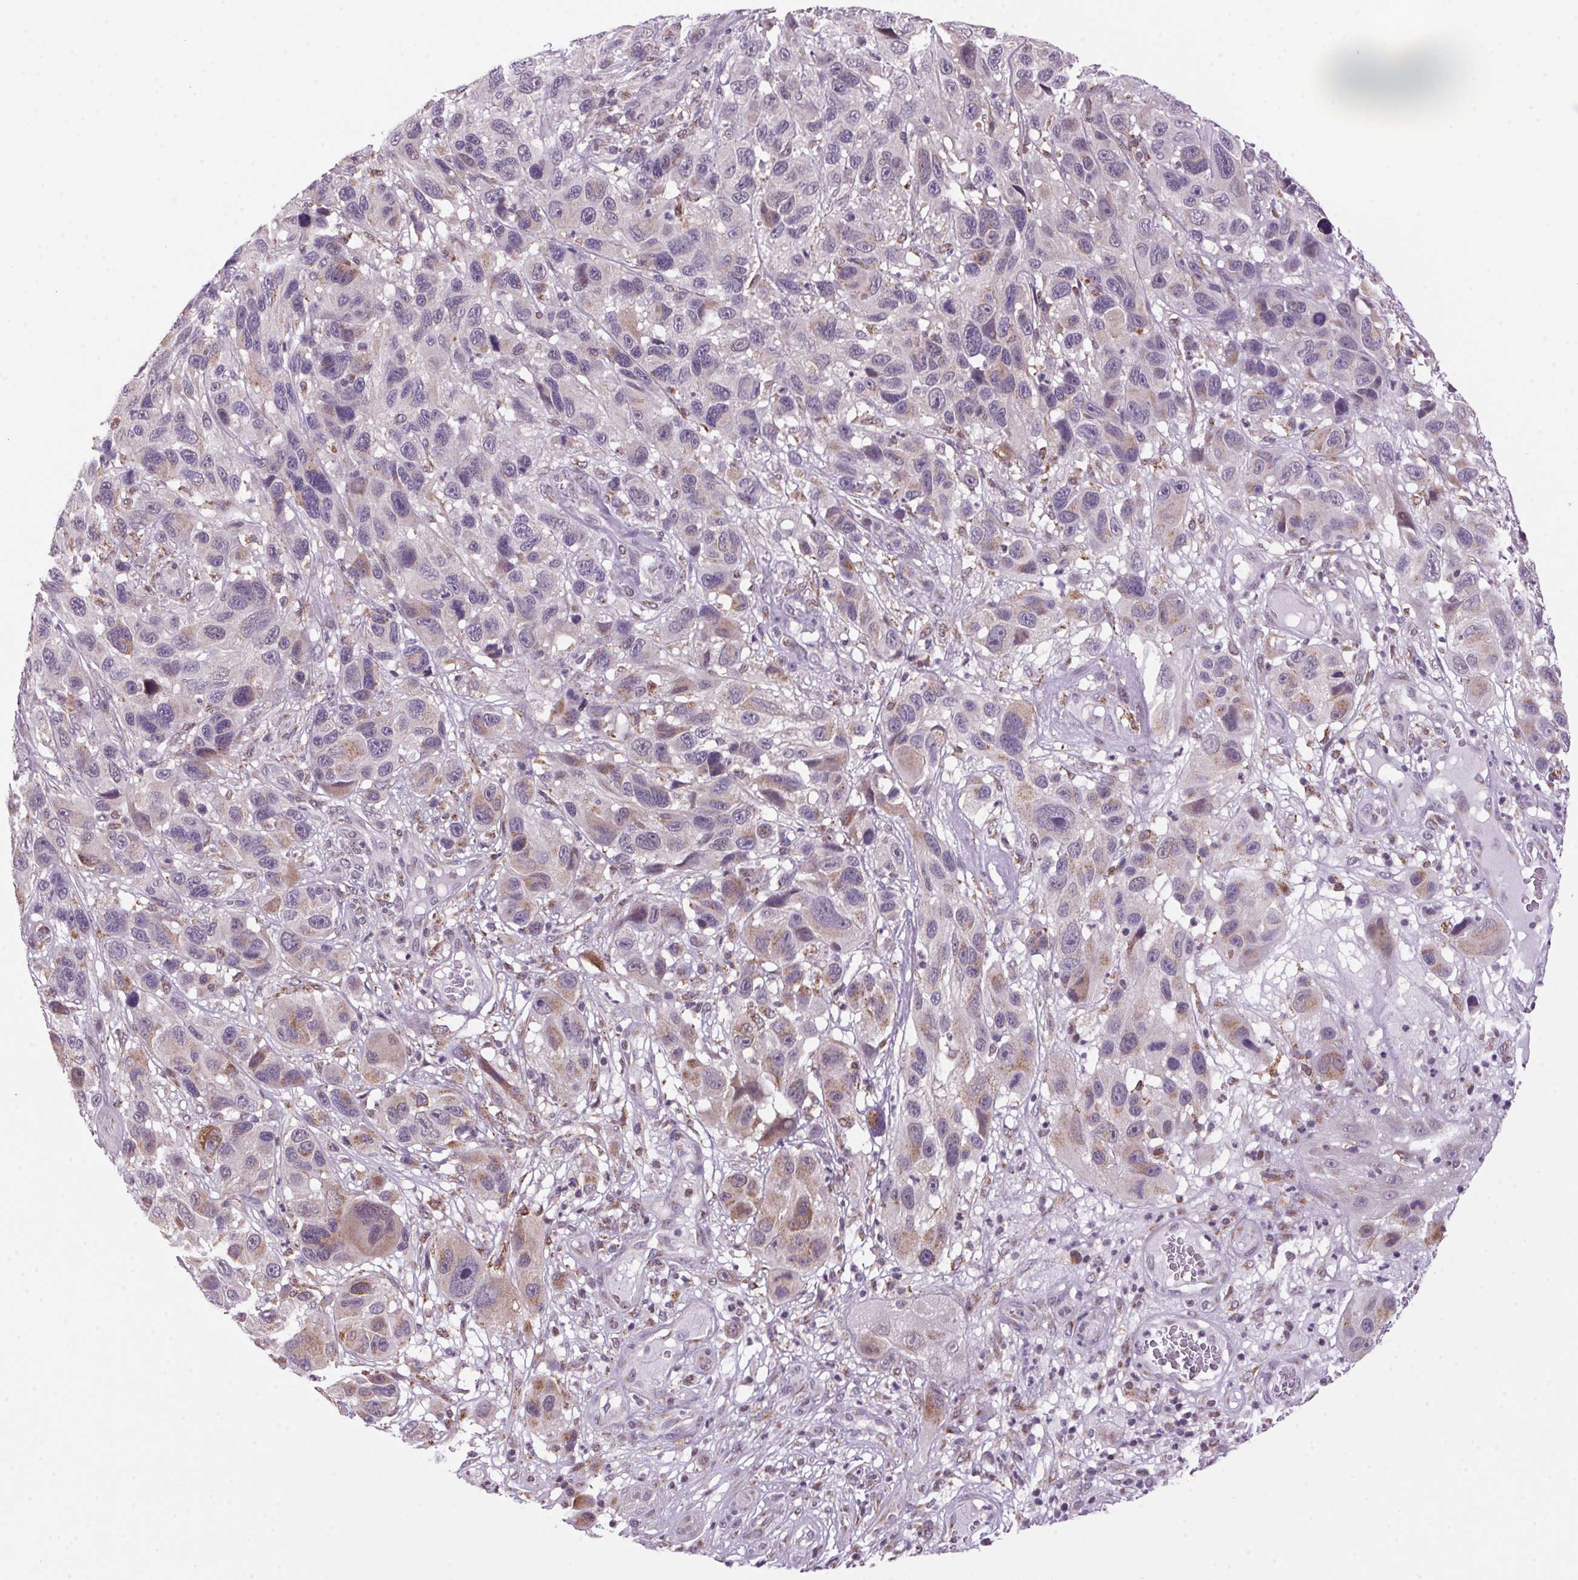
{"staining": {"intensity": "weak", "quantity": "<25%", "location": "cytoplasmic/membranous"}, "tissue": "melanoma", "cell_type": "Tumor cells", "image_type": "cancer", "snomed": [{"axis": "morphology", "description": "Malignant melanoma, NOS"}, {"axis": "topography", "description": "Skin"}], "caption": "High magnification brightfield microscopy of malignant melanoma stained with DAB (brown) and counterstained with hematoxylin (blue): tumor cells show no significant positivity. (Stains: DAB (3,3'-diaminobenzidine) immunohistochemistry with hematoxylin counter stain, Microscopy: brightfield microscopy at high magnification).", "gene": "AKR1E2", "patient": {"sex": "male", "age": 53}}